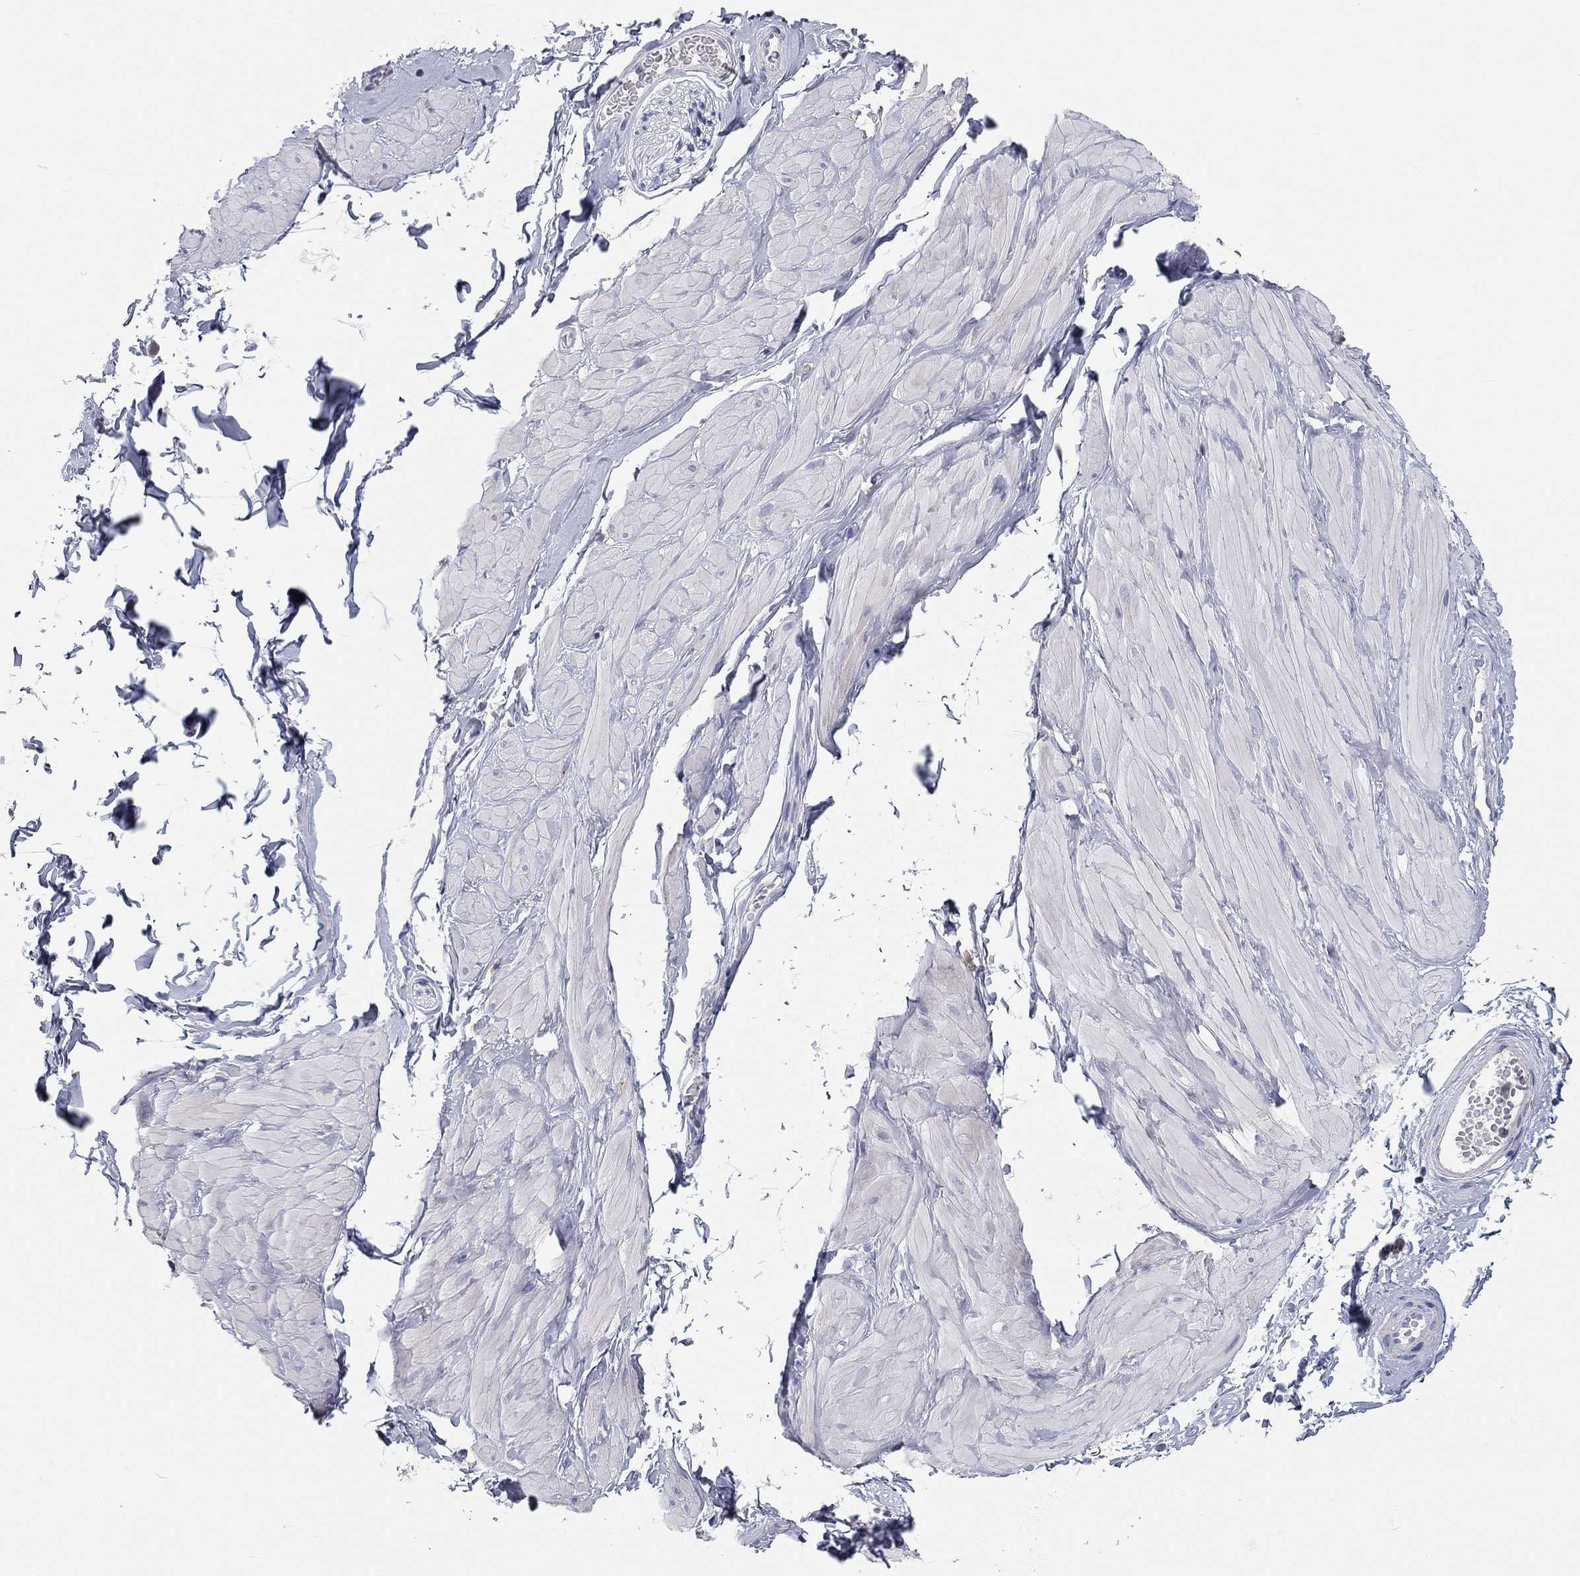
{"staining": {"intensity": "negative", "quantity": "none", "location": "none"}, "tissue": "adipose tissue", "cell_type": "Adipocytes", "image_type": "normal", "snomed": [{"axis": "morphology", "description": "Normal tissue, NOS"}, {"axis": "topography", "description": "Smooth muscle"}, {"axis": "topography", "description": "Peripheral nerve tissue"}], "caption": "Image shows no protein positivity in adipocytes of unremarkable adipose tissue.", "gene": "RCAN1", "patient": {"sex": "male", "age": 22}}